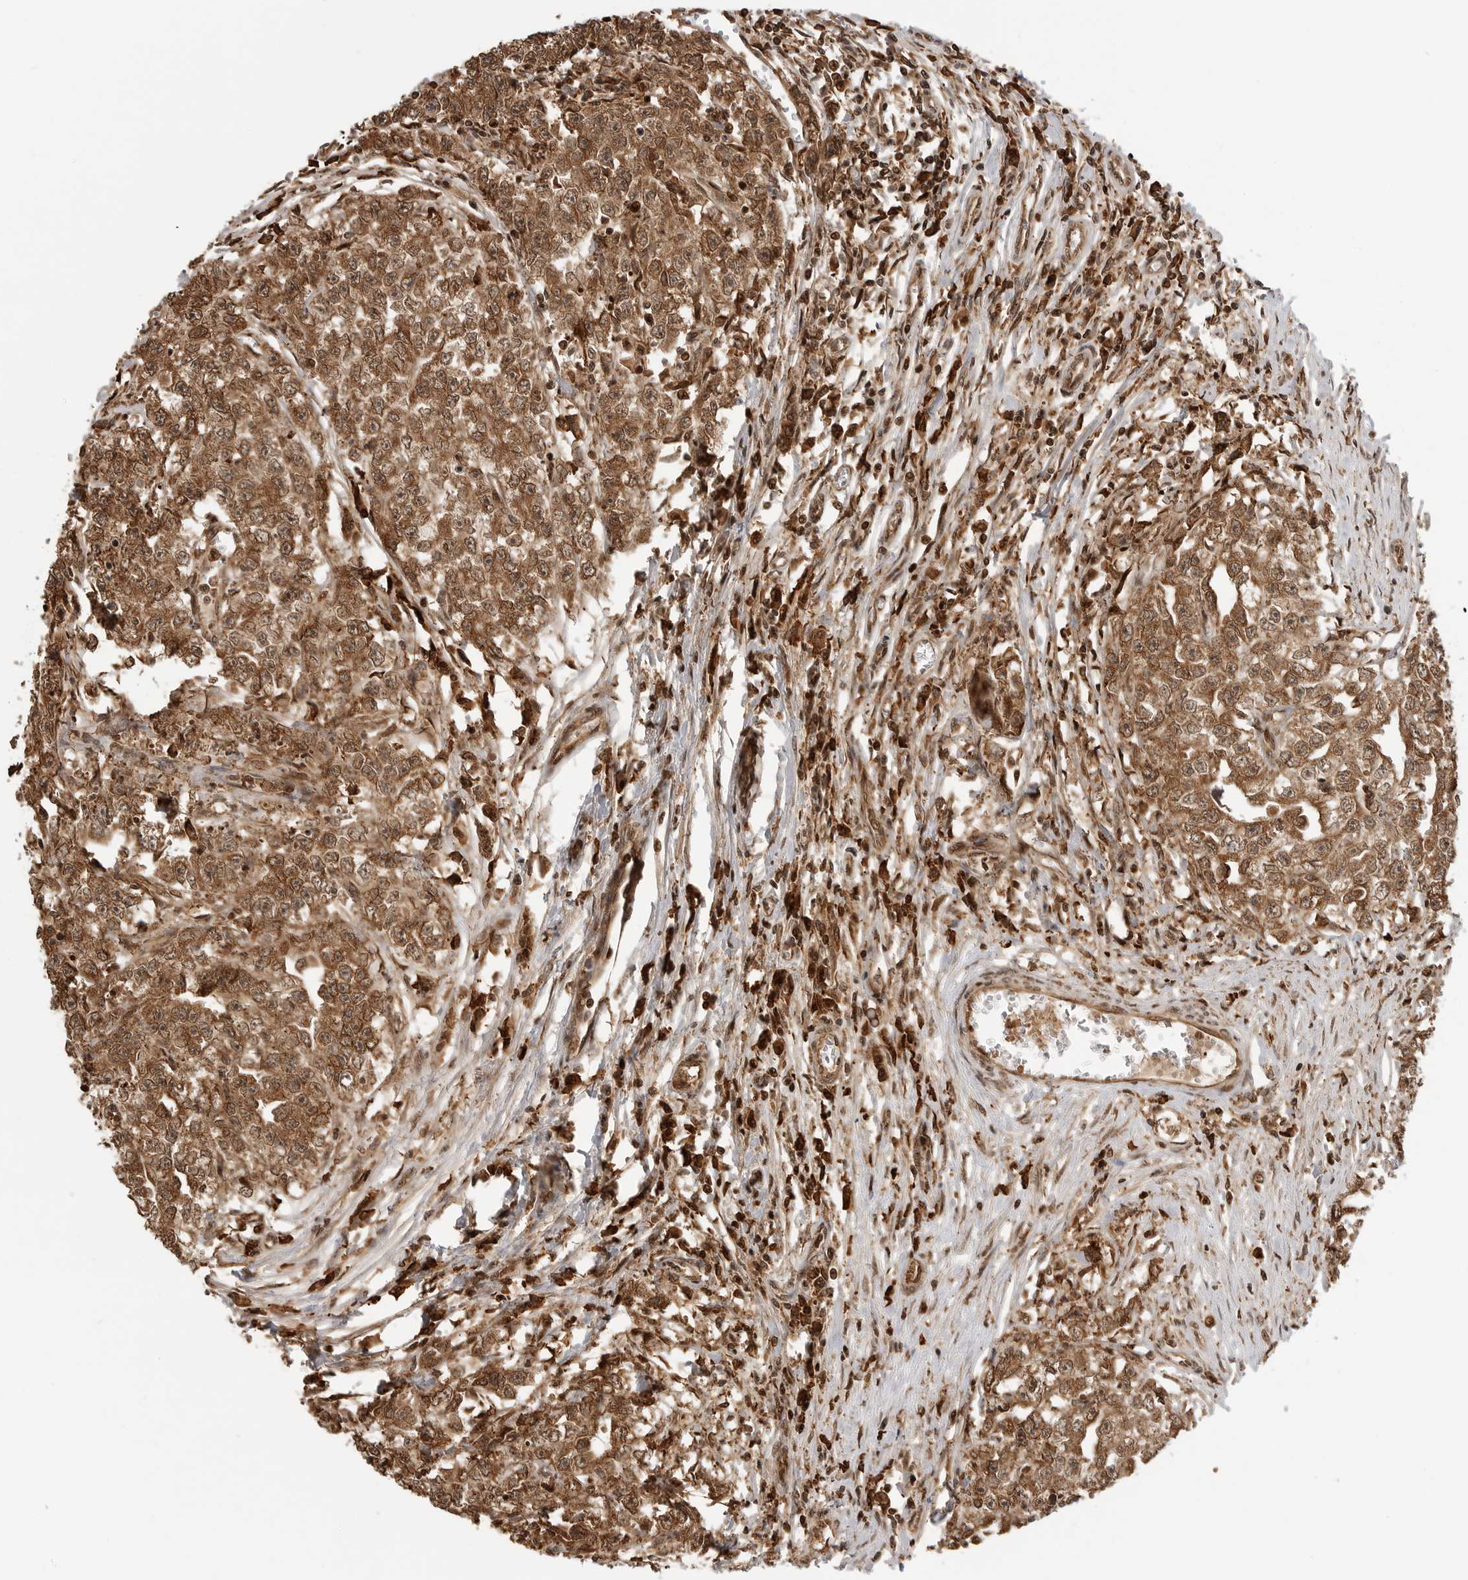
{"staining": {"intensity": "moderate", "quantity": ">75%", "location": "cytoplasmic/membranous,nuclear"}, "tissue": "testis cancer", "cell_type": "Tumor cells", "image_type": "cancer", "snomed": [{"axis": "morphology", "description": "Seminoma, NOS"}, {"axis": "morphology", "description": "Carcinoma, Embryonal, NOS"}, {"axis": "topography", "description": "Testis"}], "caption": "Approximately >75% of tumor cells in testis cancer demonstrate moderate cytoplasmic/membranous and nuclear protein positivity as visualized by brown immunohistochemical staining.", "gene": "BMP2K", "patient": {"sex": "male", "age": 43}}